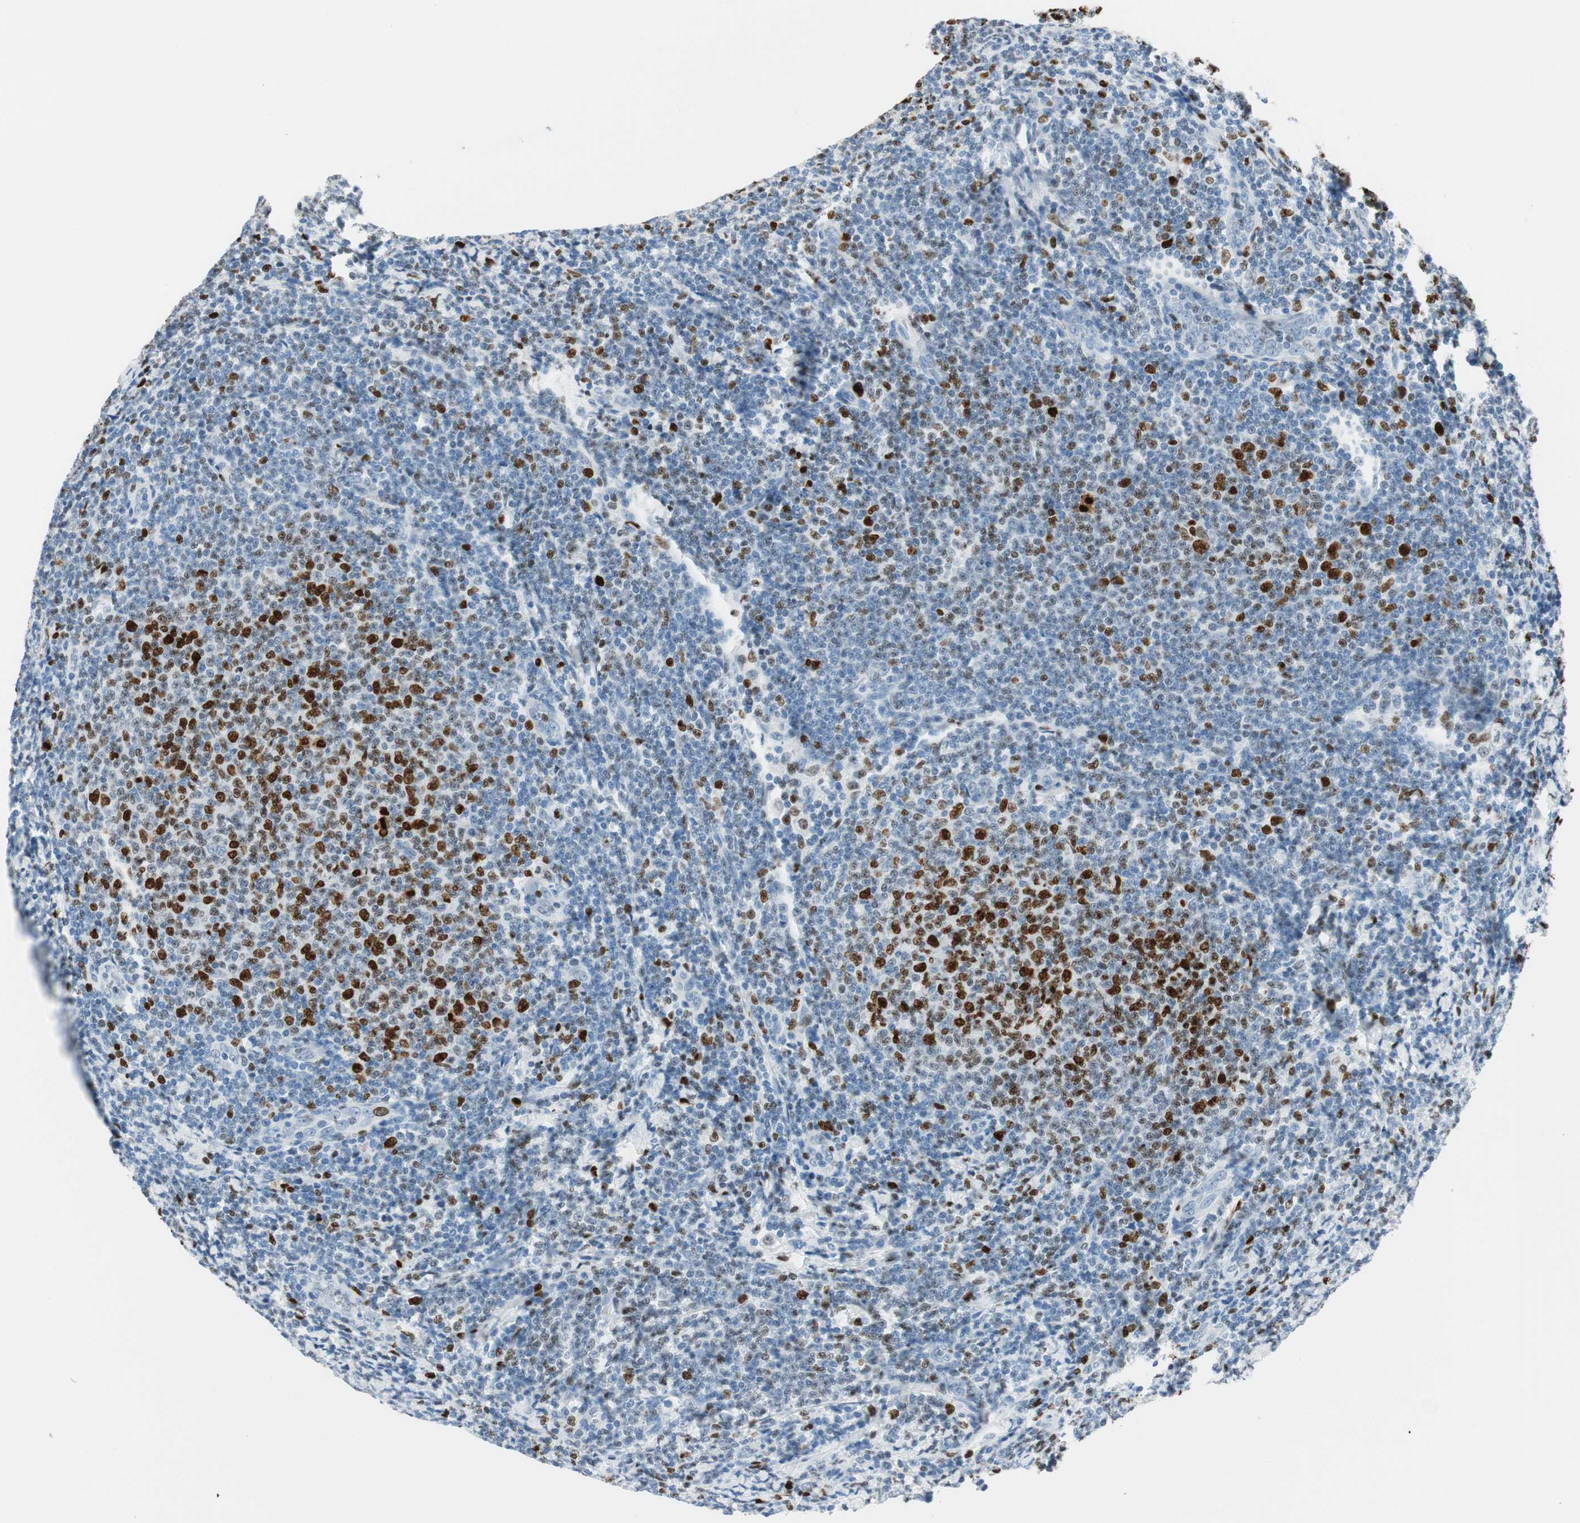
{"staining": {"intensity": "strong", "quantity": "<25%", "location": "nuclear"}, "tissue": "lymphoma", "cell_type": "Tumor cells", "image_type": "cancer", "snomed": [{"axis": "morphology", "description": "Malignant lymphoma, non-Hodgkin's type, Low grade"}, {"axis": "topography", "description": "Lymph node"}], "caption": "IHC micrograph of neoplastic tissue: low-grade malignant lymphoma, non-Hodgkin's type stained using immunohistochemistry demonstrates medium levels of strong protein expression localized specifically in the nuclear of tumor cells, appearing as a nuclear brown color.", "gene": "EZH2", "patient": {"sex": "male", "age": 66}}